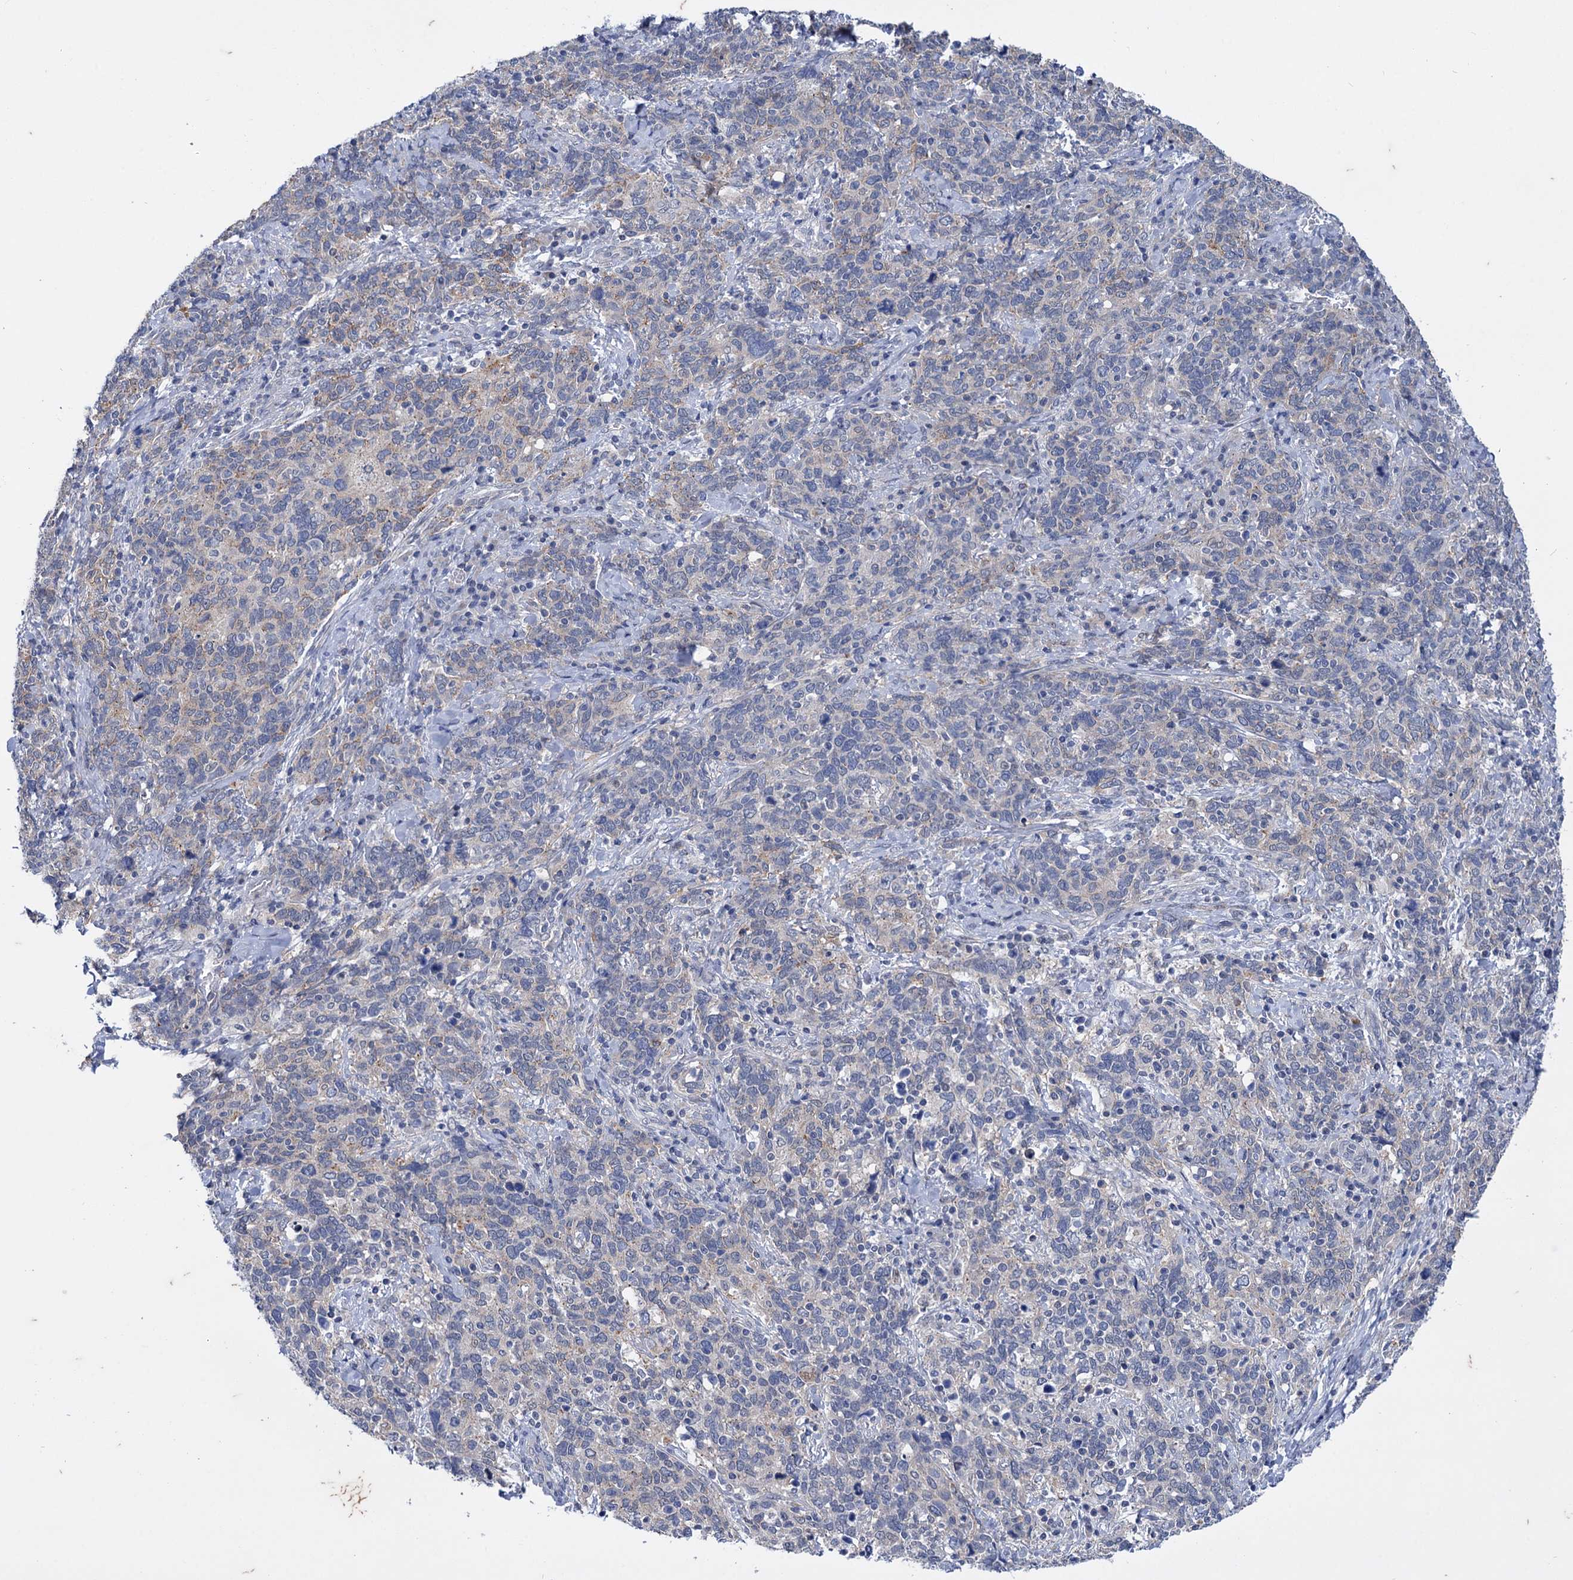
{"staining": {"intensity": "negative", "quantity": "none", "location": "none"}, "tissue": "cervical cancer", "cell_type": "Tumor cells", "image_type": "cancer", "snomed": [{"axis": "morphology", "description": "Squamous cell carcinoma, NOS"}, {"axis": "topography", "description": "Cervix"}], "caption": "An IHC histopathology image of cervical cancer is shown. There is no staining in tumor cells of cervical cancer.", "gene": "MID1IP1", "patient": {"sex": "female", "age": 41}}